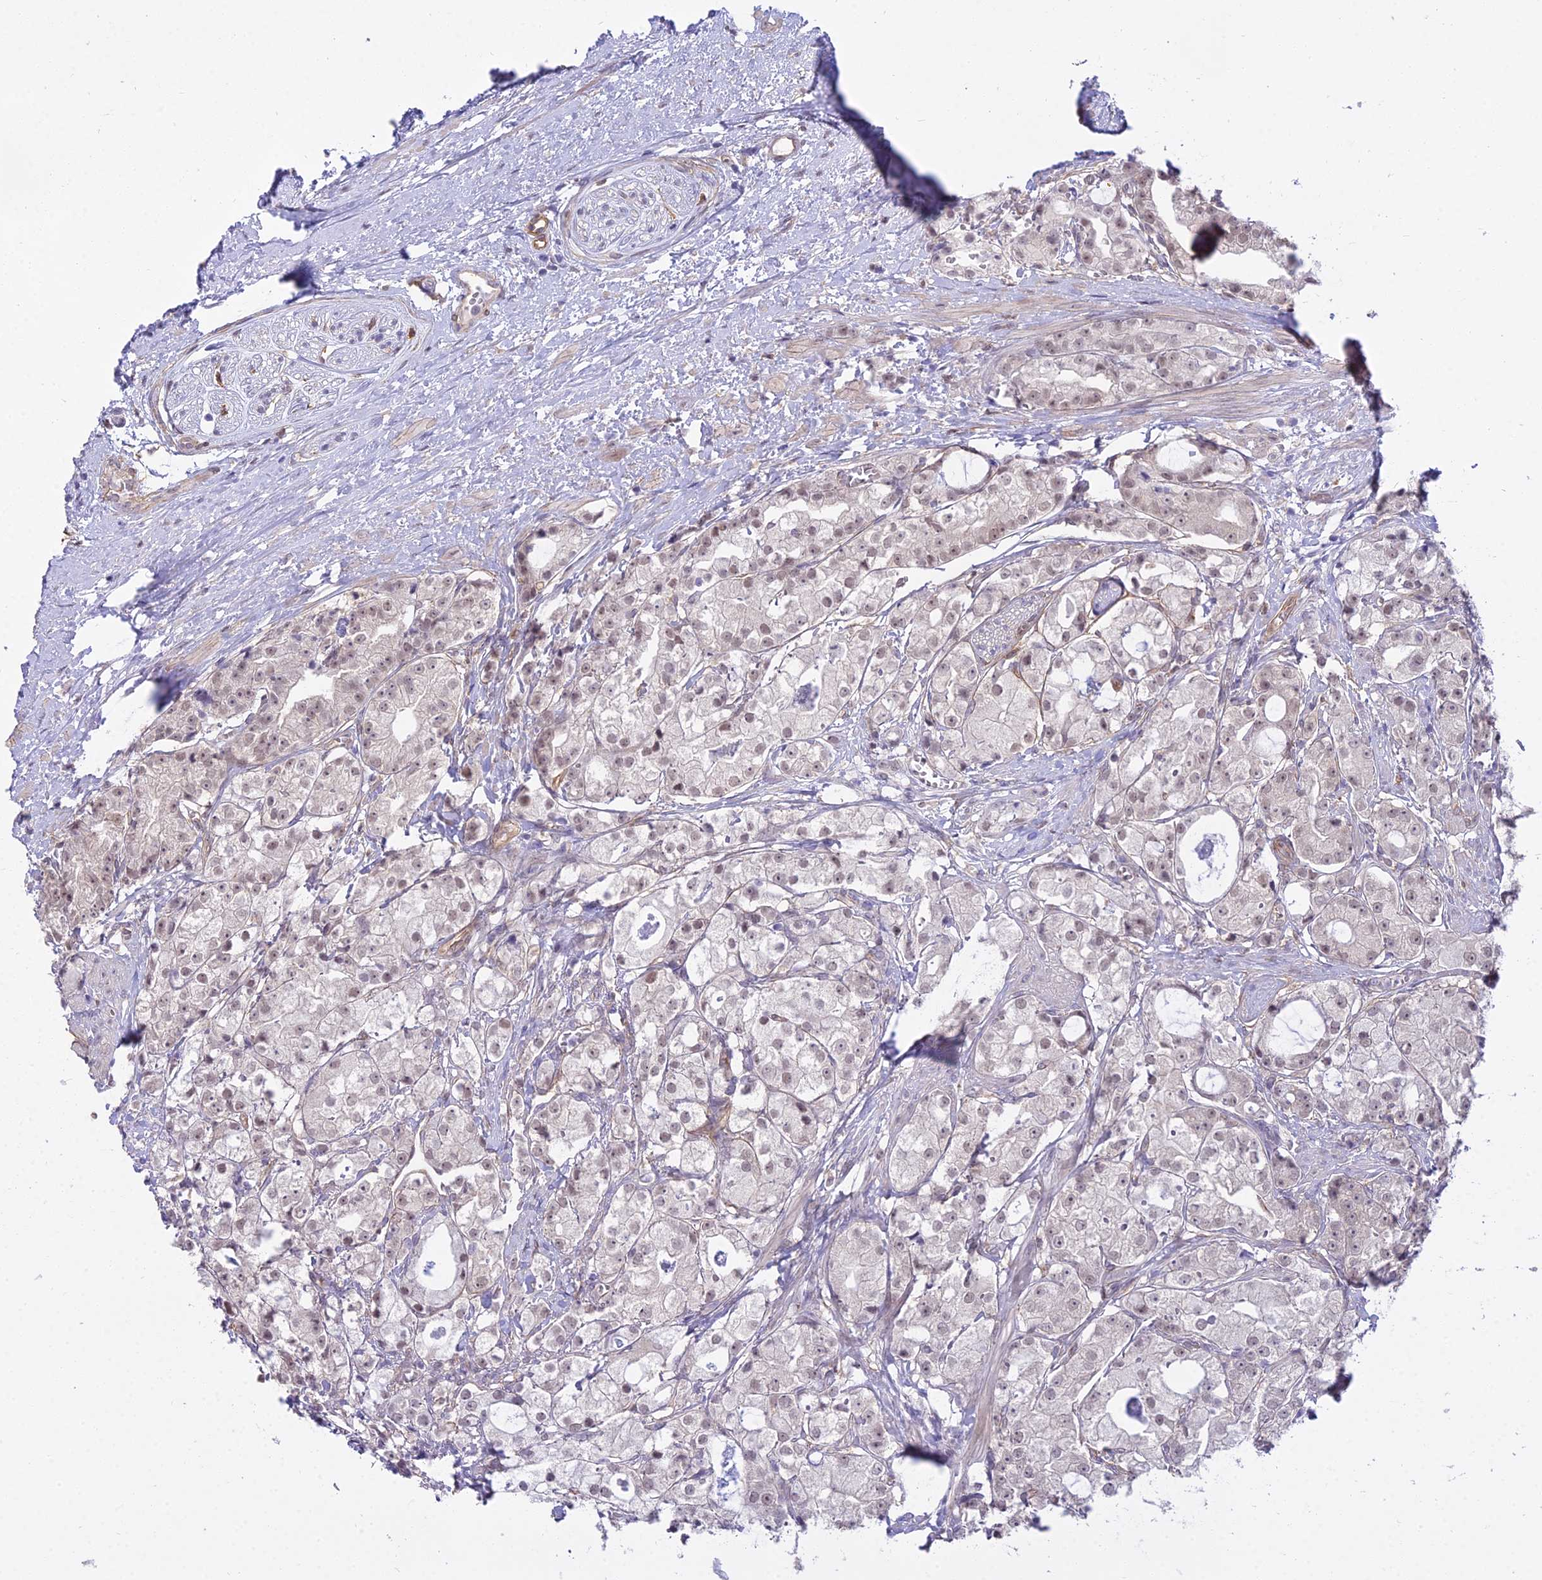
{"staining": {"intensity": "weak", "quantity": "25%-75%", "location": "nuclear"}, "tissue": "prostate cancer", "cell_type": "Tumor cells", "image_type": "cancer", "snomed": [{"axis": "morphology", "description": "Adenocarcinoma, High grade"}, {"axis": "topography", "description": "Prostate"}], "caption": "High-grade adenocarcinoma (prostate) stained for a protein (brown) reveals weak nuclear positive staining in about 25%-75% of tumor cells.", "gene": "BLNK", "patient": {"sex": "male", "age": 71}}